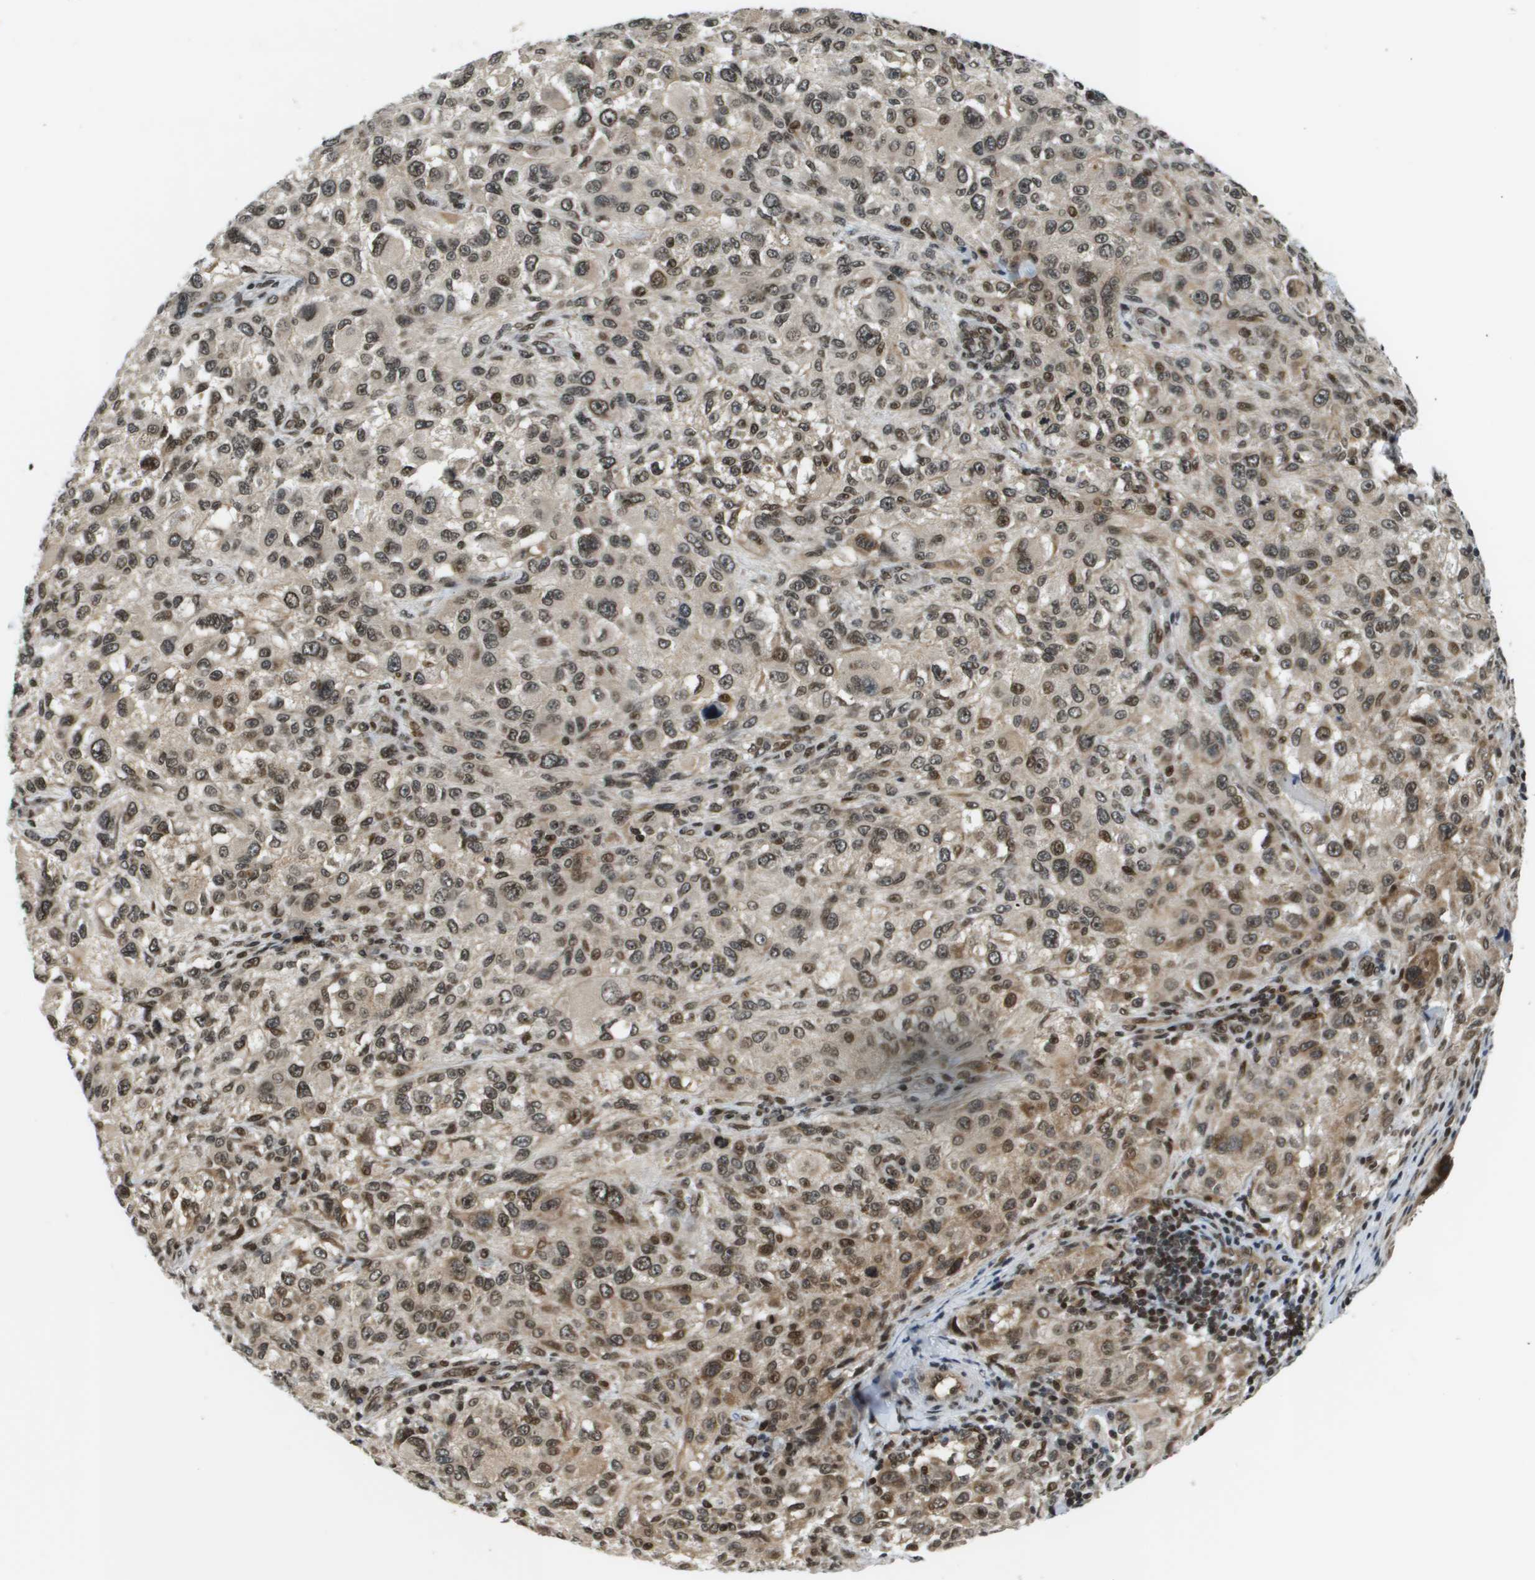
{"staining": {"intensity": "moderate", "quantity": ">75%", "location": "nuclear"}, "tissue": "melanoma", "cell_type": "Tumor cells", "image_type": "cancer", "snomed": [{"axis": "morphology", "description": "Necrosis, NOS"}, {"axis": "morphology", "description": "Malignant melanoma, NOS"}, {"axis": "topography", "description": "Skin"}], "caption": "Immunohistochemistry (IHC) micrograph of neoplastic tissue: human melanoma stained using immunohistochemistry (IHC) shows medium levels of moderate protein expression localized specifically in the nuclear of tumor cells, appearing as a nuclear brown color.", "gene": "RECQL4", "patient": {"sex": "female", "age": 87}}